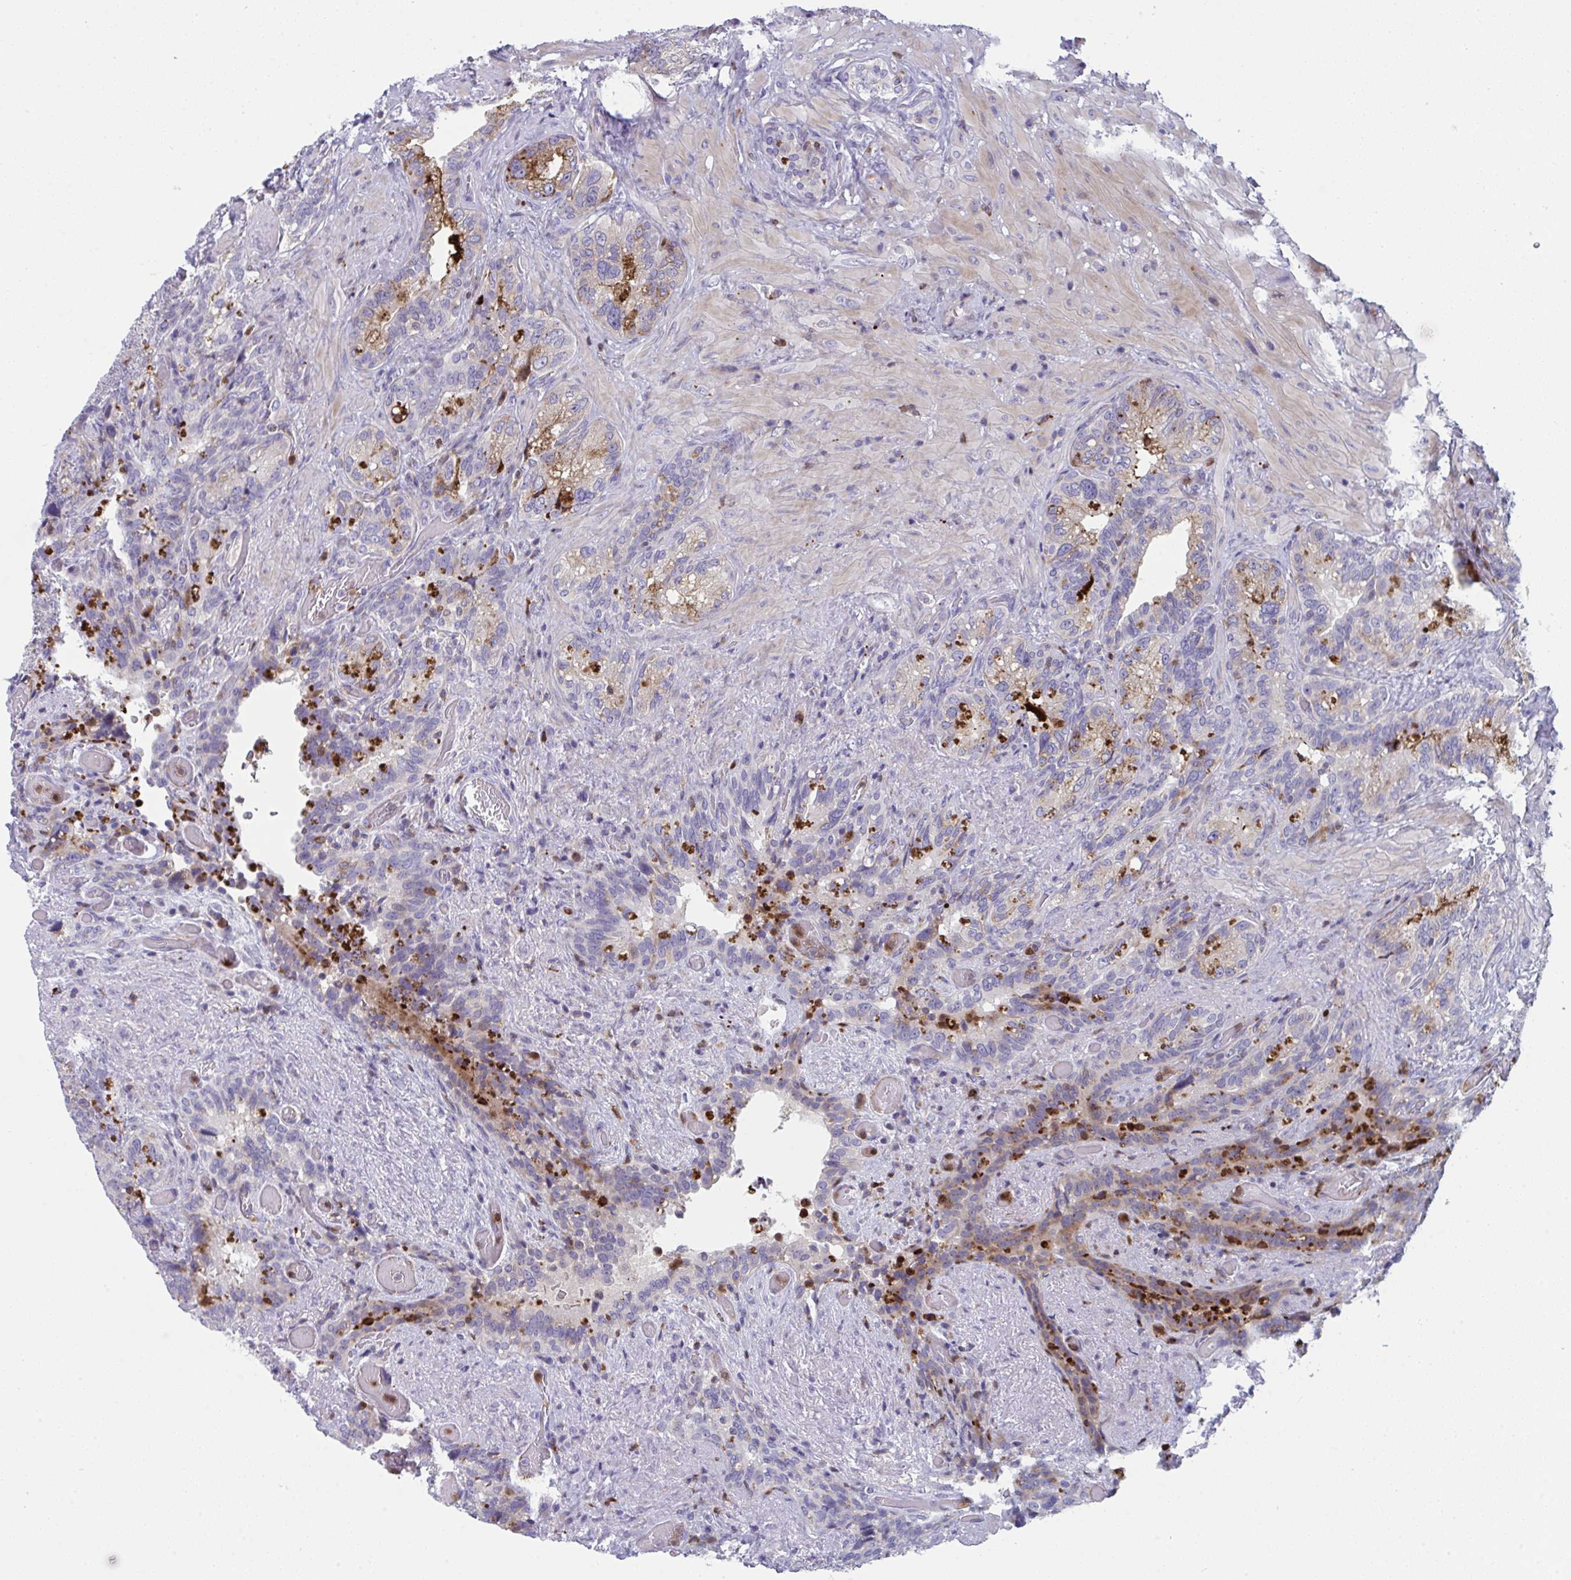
{"staining": {"intensity": "moderate", "quantity": "25%-75%", "location": "cytoplasmic/membranous"}, "tissue": "seminal vesicle", "cell_type": "Glandular cells", "image_type": "normal", "snomed": [{"axis": "morphology", "description": "Normal tissue, NOS"}, {"axis": "topography", "description": "Seminal veicle"}], "caption": "Immunohistochemical staining of benign human seminal vesicle displays 25%-75% levels of moderate cytoplasmic/membranous protein expression in approximately 25%-75% of glandular cells. The protein is stained brown, and the nuclei are stained in blue (DAB (3,3'-diaminobenzidine) IHC with brightfield microscopy, high magnification).", "gene": "AOC2", "patient": {"sex": "male", "age": 68}}